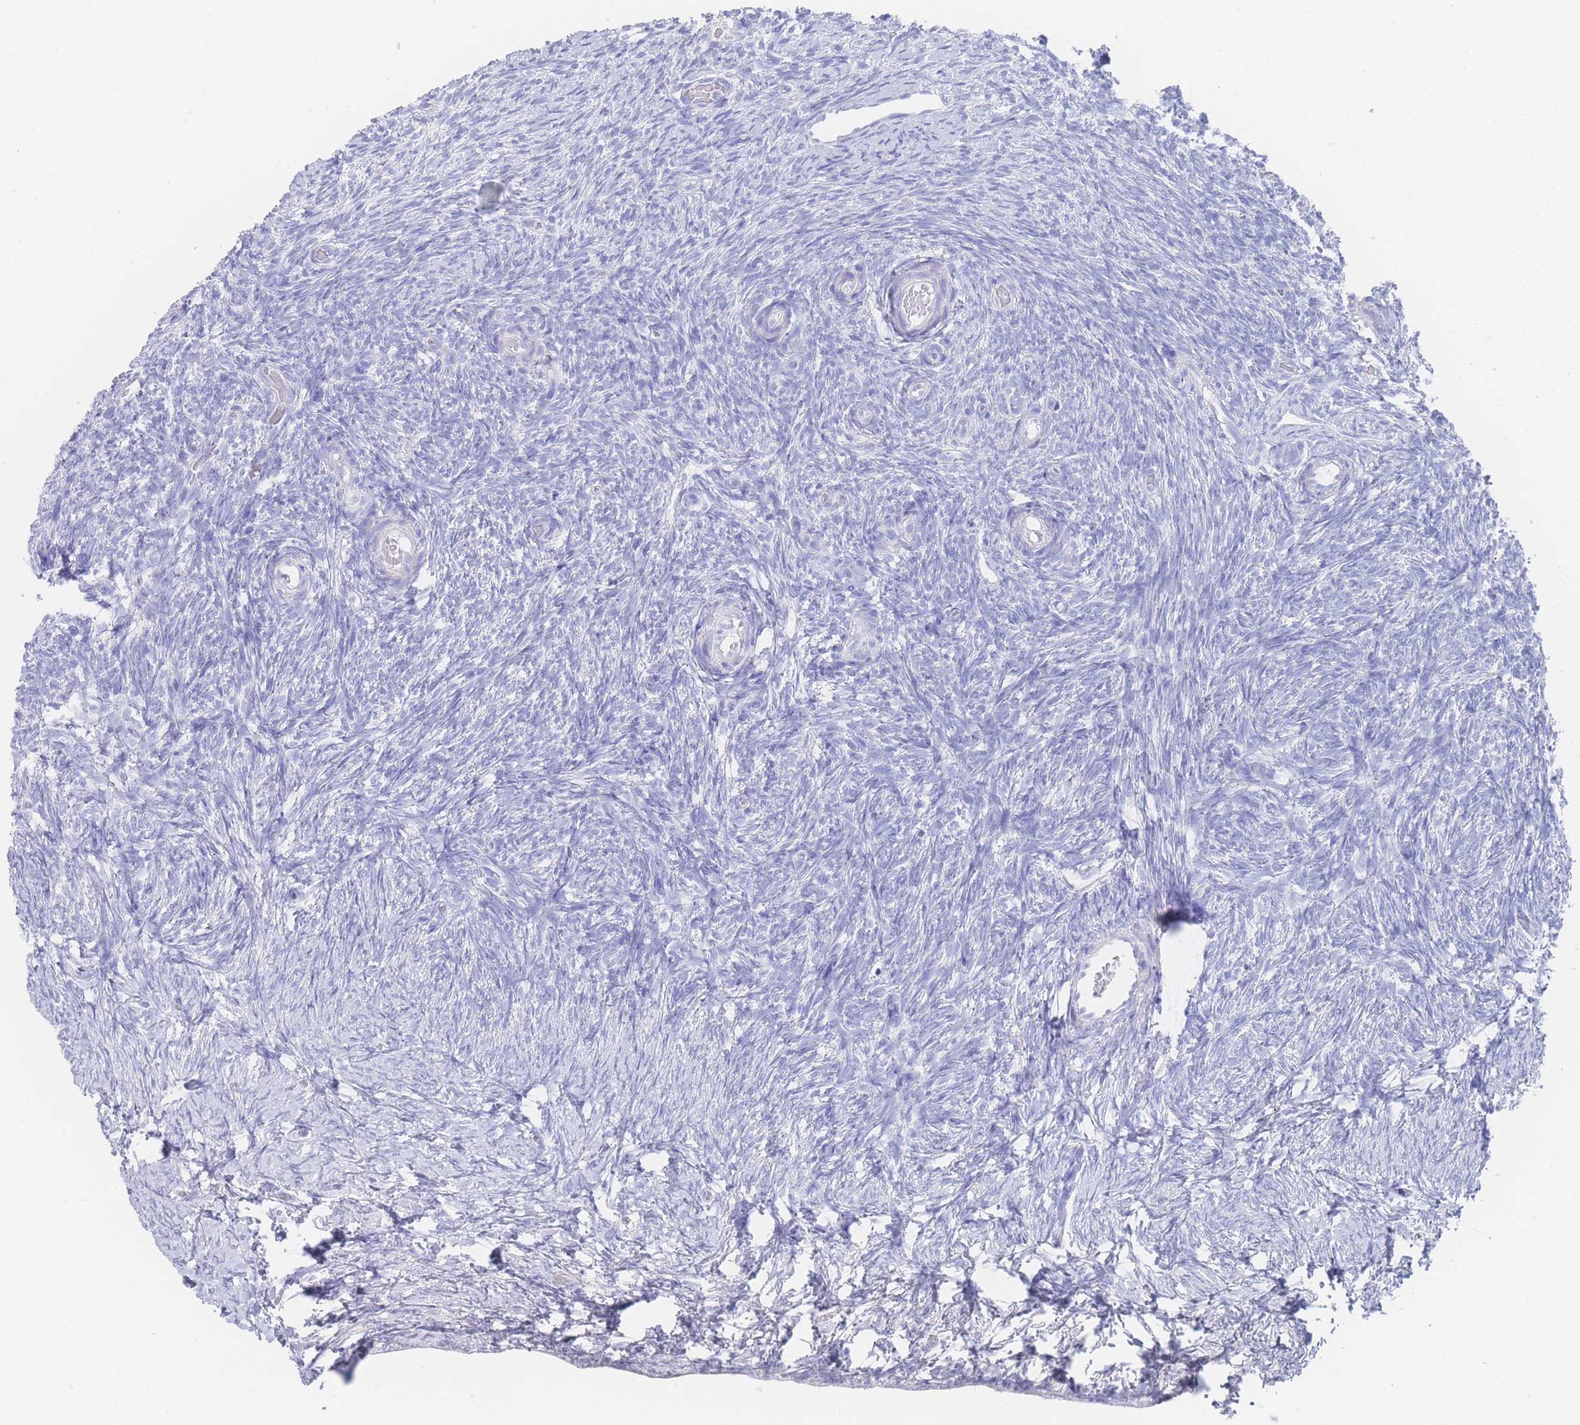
{"staining": {"intensity": "negative", "quantity": "none", "location": "none"}, "tissue": "ovary", "cell_type": "Ovarian stroma cells", "image_type": "normal", "snomed": [{"axis": "morphology", "description": "Normal tissue, NOS"}, {"axis": "topography", "description": "Ovary"}], "caption": "This photomicrograph is of unremarkable ovary stained with IHC to label a protein in brown with the nuclei are counter-stained blue. There is no staining in ovarian stroma cells.", "gene": "LRRC37A2", "patient": {"sex": "female", "age": 39}}